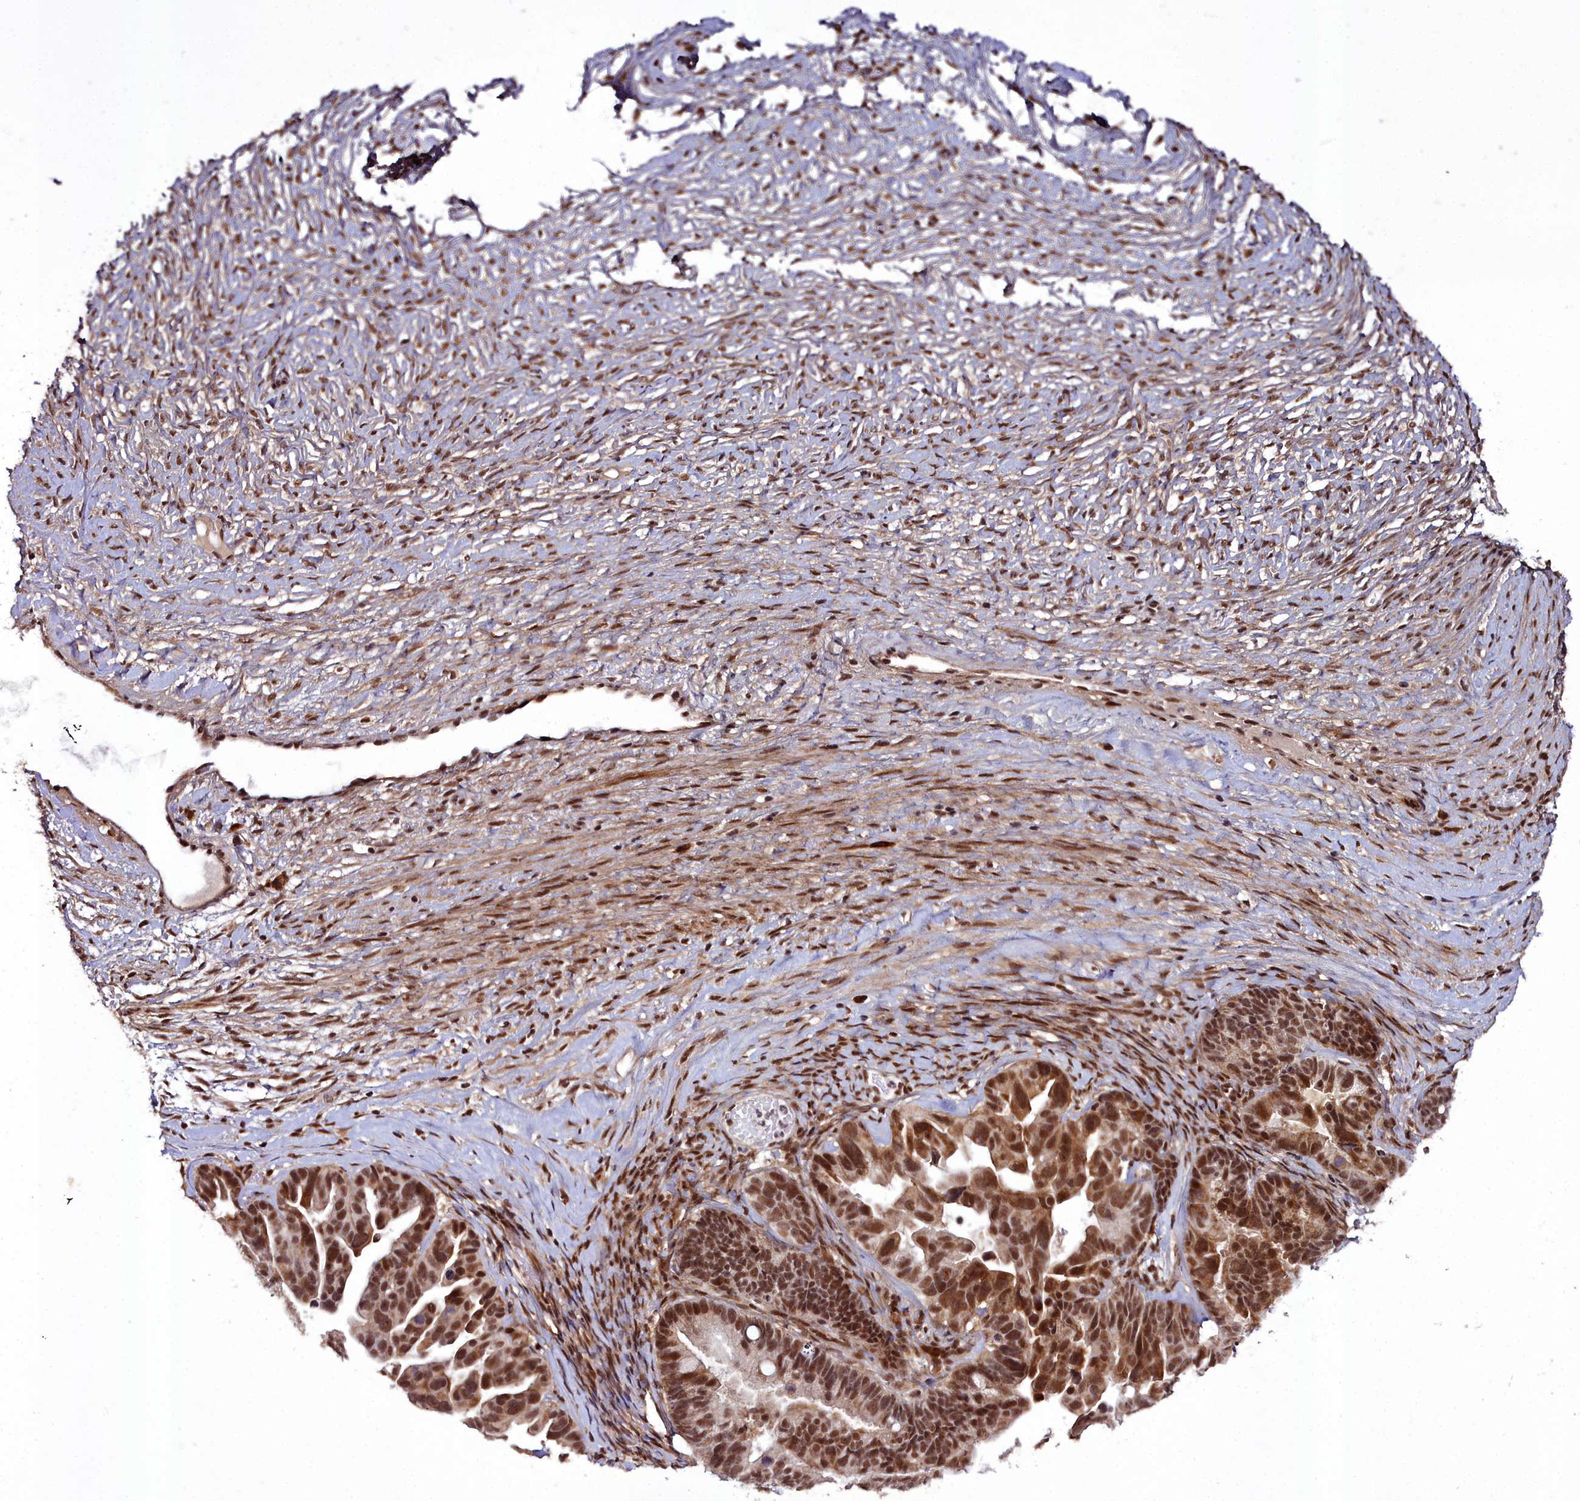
{"staining": {"intensity": "strong", "quantity": ">75%", "location": "cytoplasmic/membranous,nuclear"}, "tissue": "ovarian cancer", "cell_type": "Tumor cells", "image_type": "cancer", "snomed": [{"axis": "morphology", "description": "Cystadenocarcinoma, serous, NOS"}, {"axis": "topography", "description": "Ovary"}], "caption": "Protein staining of ovarian cancer tissue demonstrates strong cytoplasmic/membranous and nuclear positivity in about >75% of tumor cells. The protein is stained brown, and the nuclei are stained in blue (DAB IHC with brightfield microscopy, high magnification).", "gene": "CXXC1", "patient": {"sex": "female", "age": 56}}